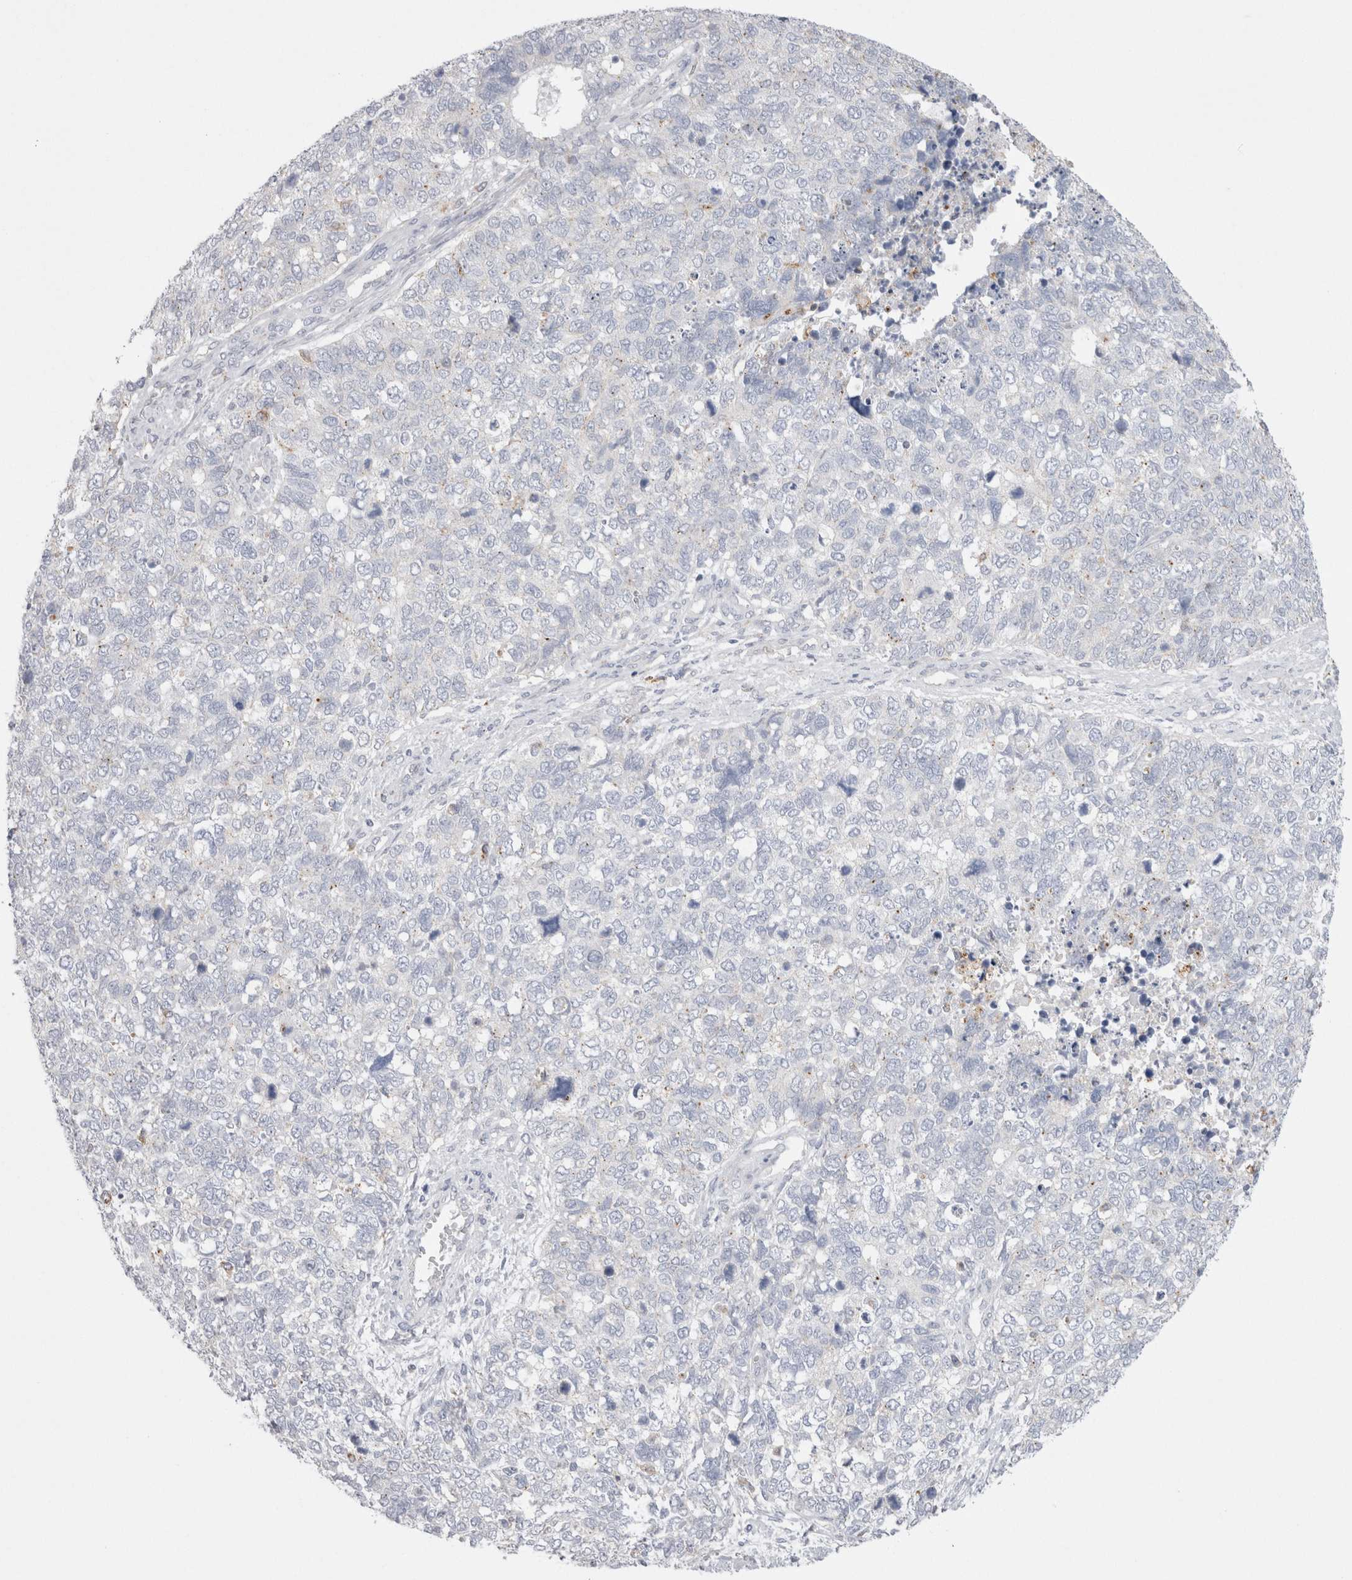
{"staining": {"intensity": "negative", "quantity": "none", "location": "none"}, "tissue": "cervical cancer", "cell_type": "Tumor cells", "image_type": "cancer", "snomed": [{"axis": "morphology", "description": "Squamous cell carcinoma, NOS"}, {"axis": "topography", "description": "Cervix"}], "caption": "DAB immunohistochemical staining of squamous cell carcinoma (cervical) shows no significant positivity in tumor cells.", "gene": "EPDR1", "patient": {"sex": "female", "age": 63}}